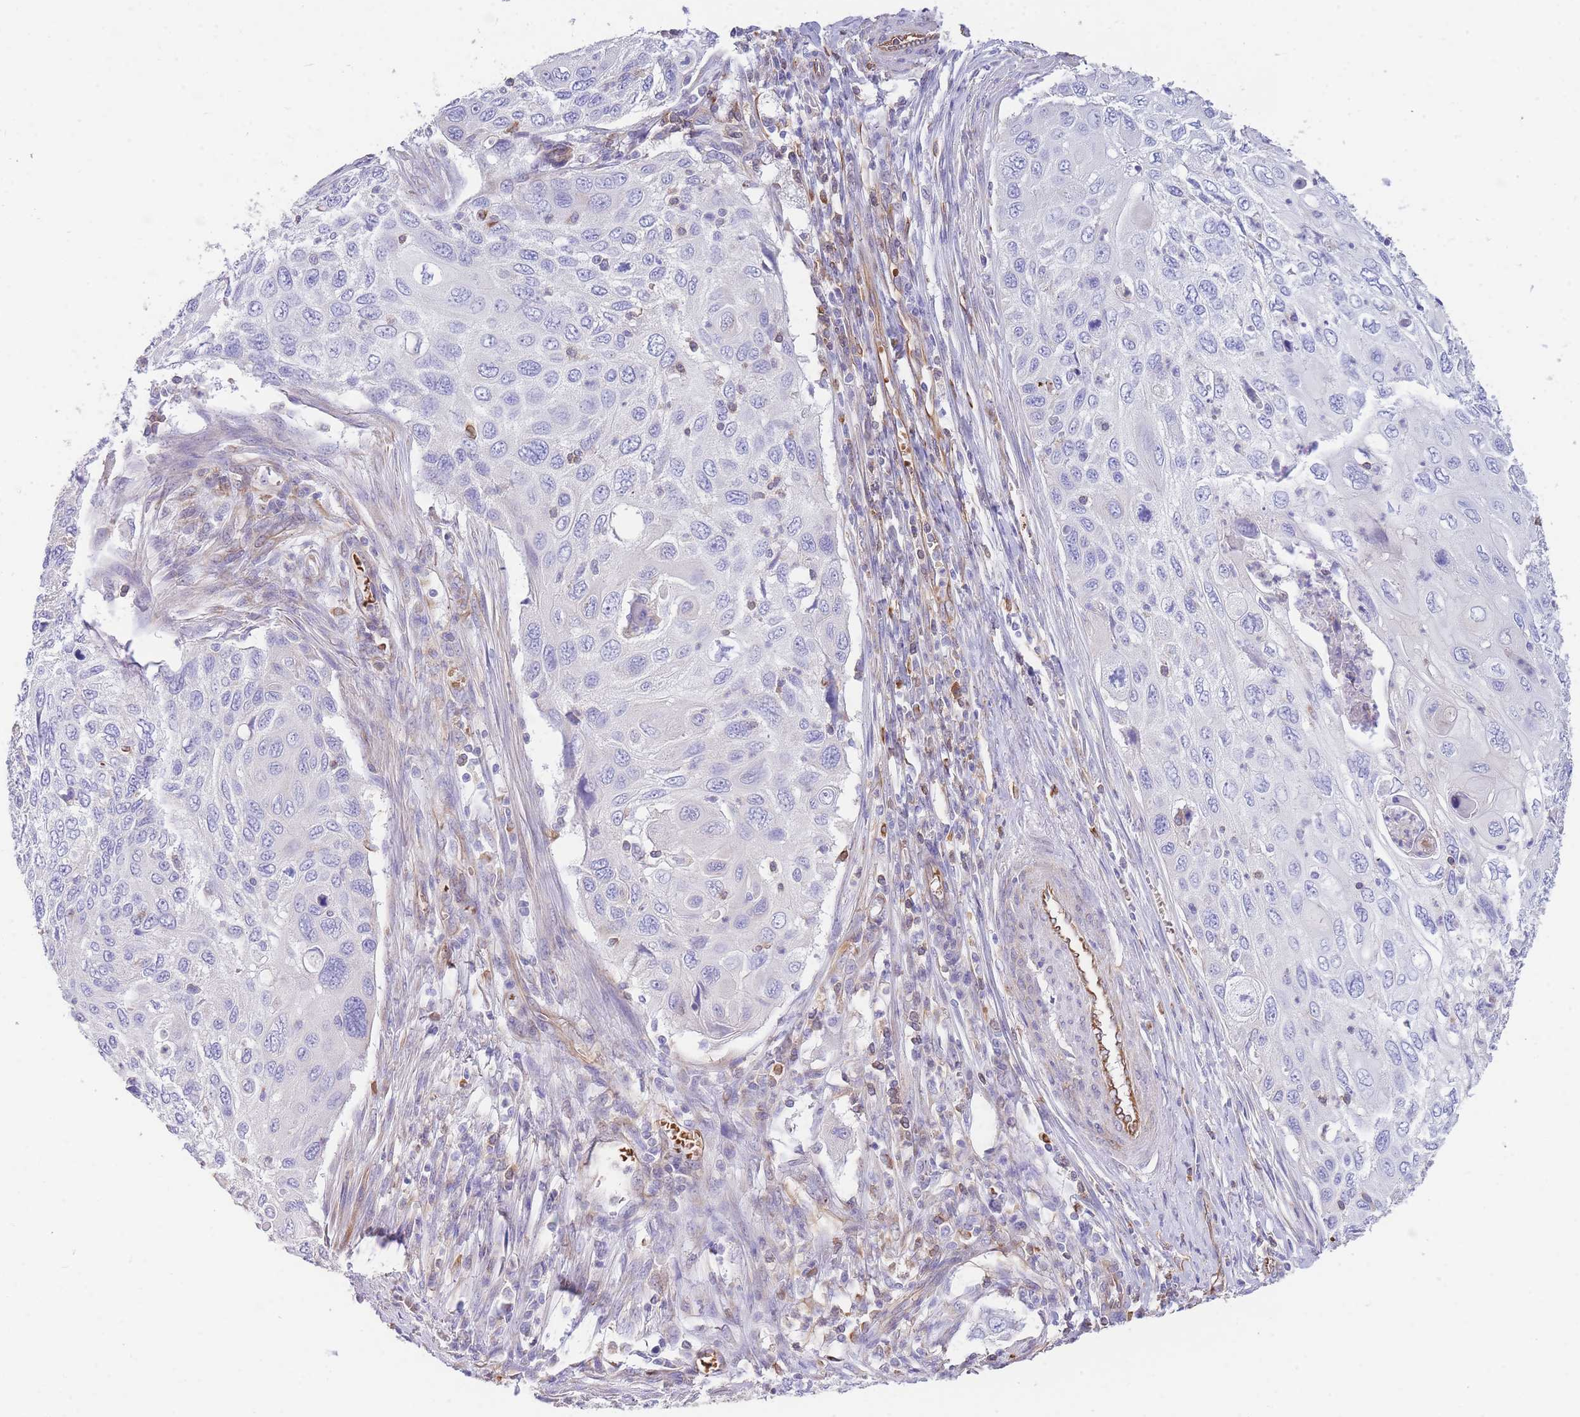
{"staining": {"intensity": "negative", "quantity": "none", "location": "none"}, "tissue": "cervical cancer", "cell_type": "Tumor cells", "image_type": "cancer", "snomed": [{"axis": "morphology", "description": "Squamous cell carcinoma, NOS"}, {"axis": "topography", "description": "Cervix"}], "caption": "IHC image of neoplastic tissue: human cervical cancer (squamous cell carcinoma) stained with DAB (3,3'-diaminobenzidine) exhibits no significant protein positivity in tumor cells.", "gene": "ANKRD53", "patient": {"sex": "female", "age": 70}}